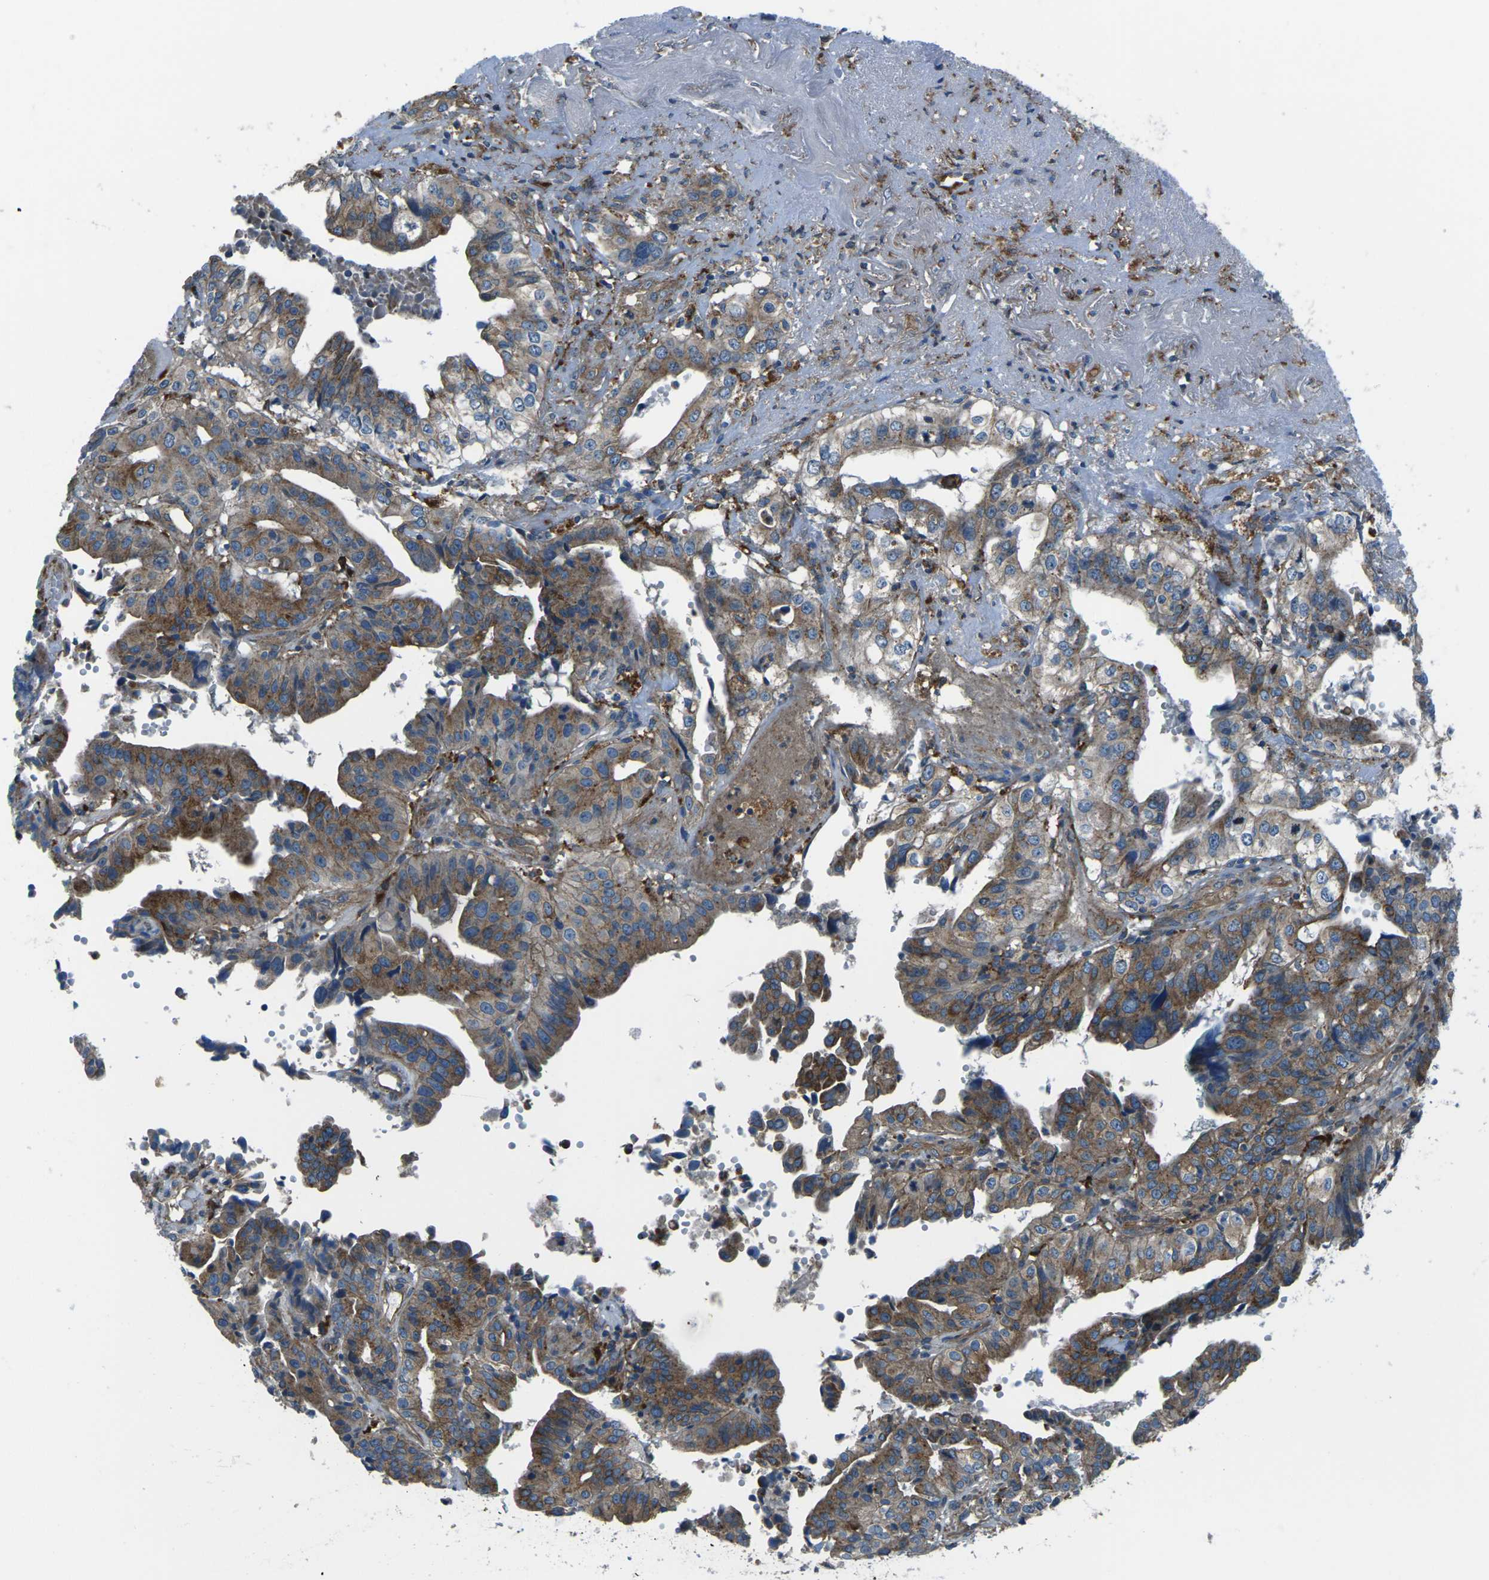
{"staining": {"intensity": "moderate", "quantity": ">75%", "location": "cytoplasmic/membranous"}, "tissue": "liver cancer", "cell_type": "Tumor cells", "image_type": "cancer", "snomed": [{"axis": "morphology", "description": "Cholangiocarcinoma"}, {"axis": "topography", "description": "Liver"}], "caption": "A histopathology image of liver cancer (cholangiocarcinoma) stained for a protein displays moderate cytoplasmic/membranous brown staining in tumor cells. Using DAB (brown) and hematoxylin (blue) stains, captured at high magnification using brightfield microscopy.", "gene": "CDK17", "patient": {"sex": "female", "age": 61}}